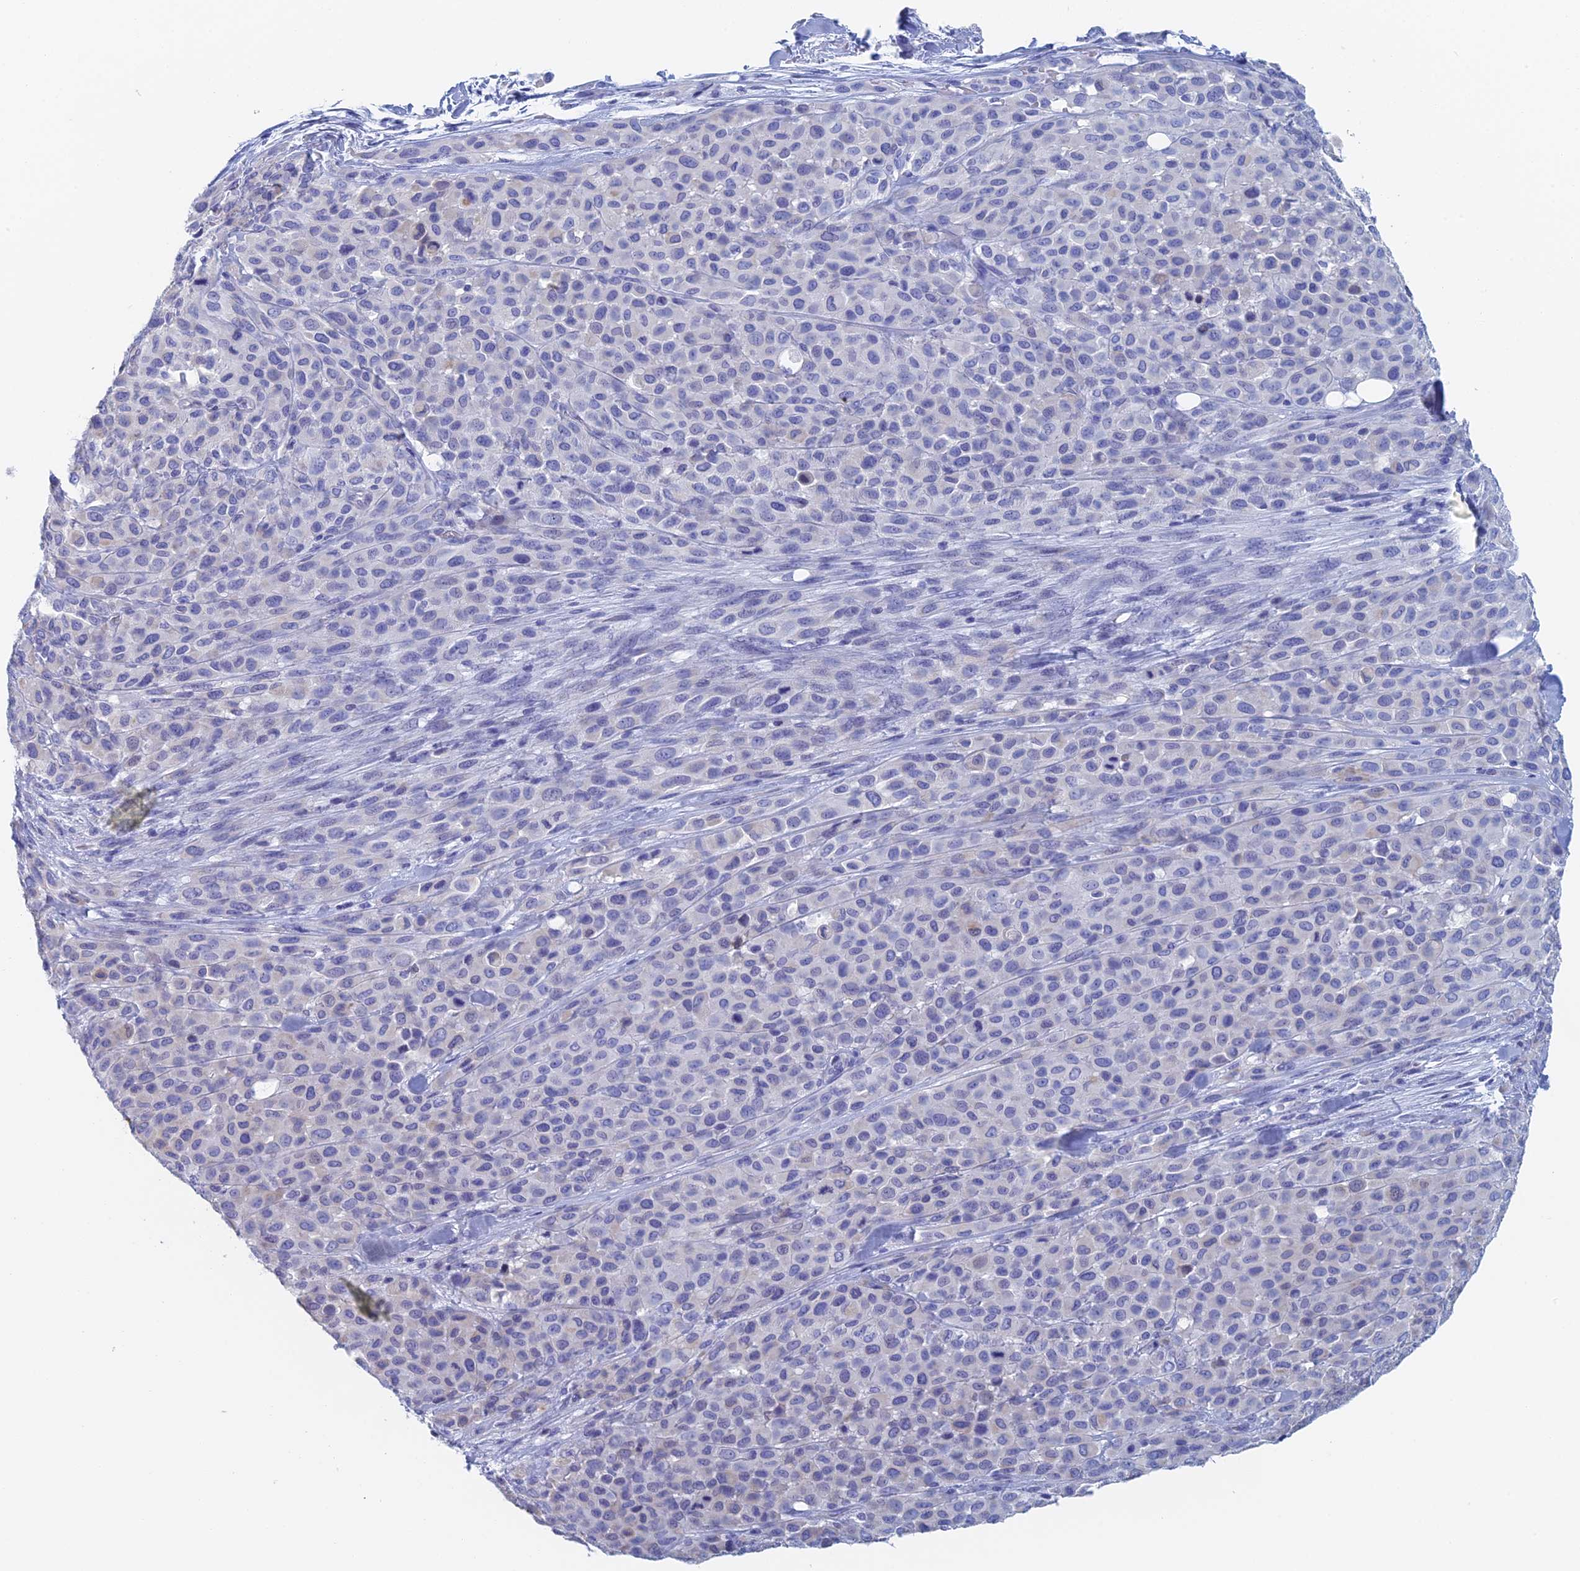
{"staining": {"intensity": "negative", "quantity": "none", "location": "none"}, "tissue": "melanoma", "cell_type": "Tumor cells", "image_type": "cancer", "snomed": [{"axis": "morphology", "description": "Malignant melanoma, Metastatic site"}, {"axis": "topography", "description": "Skin"}], "caption": "This is an immunohistochemistry (IHC) image of malignant melanoma (metastatic site). There is no positivity in tumor cells.", "gene": "KCNK18", "patient": {"sex": "female", "age": 81}}